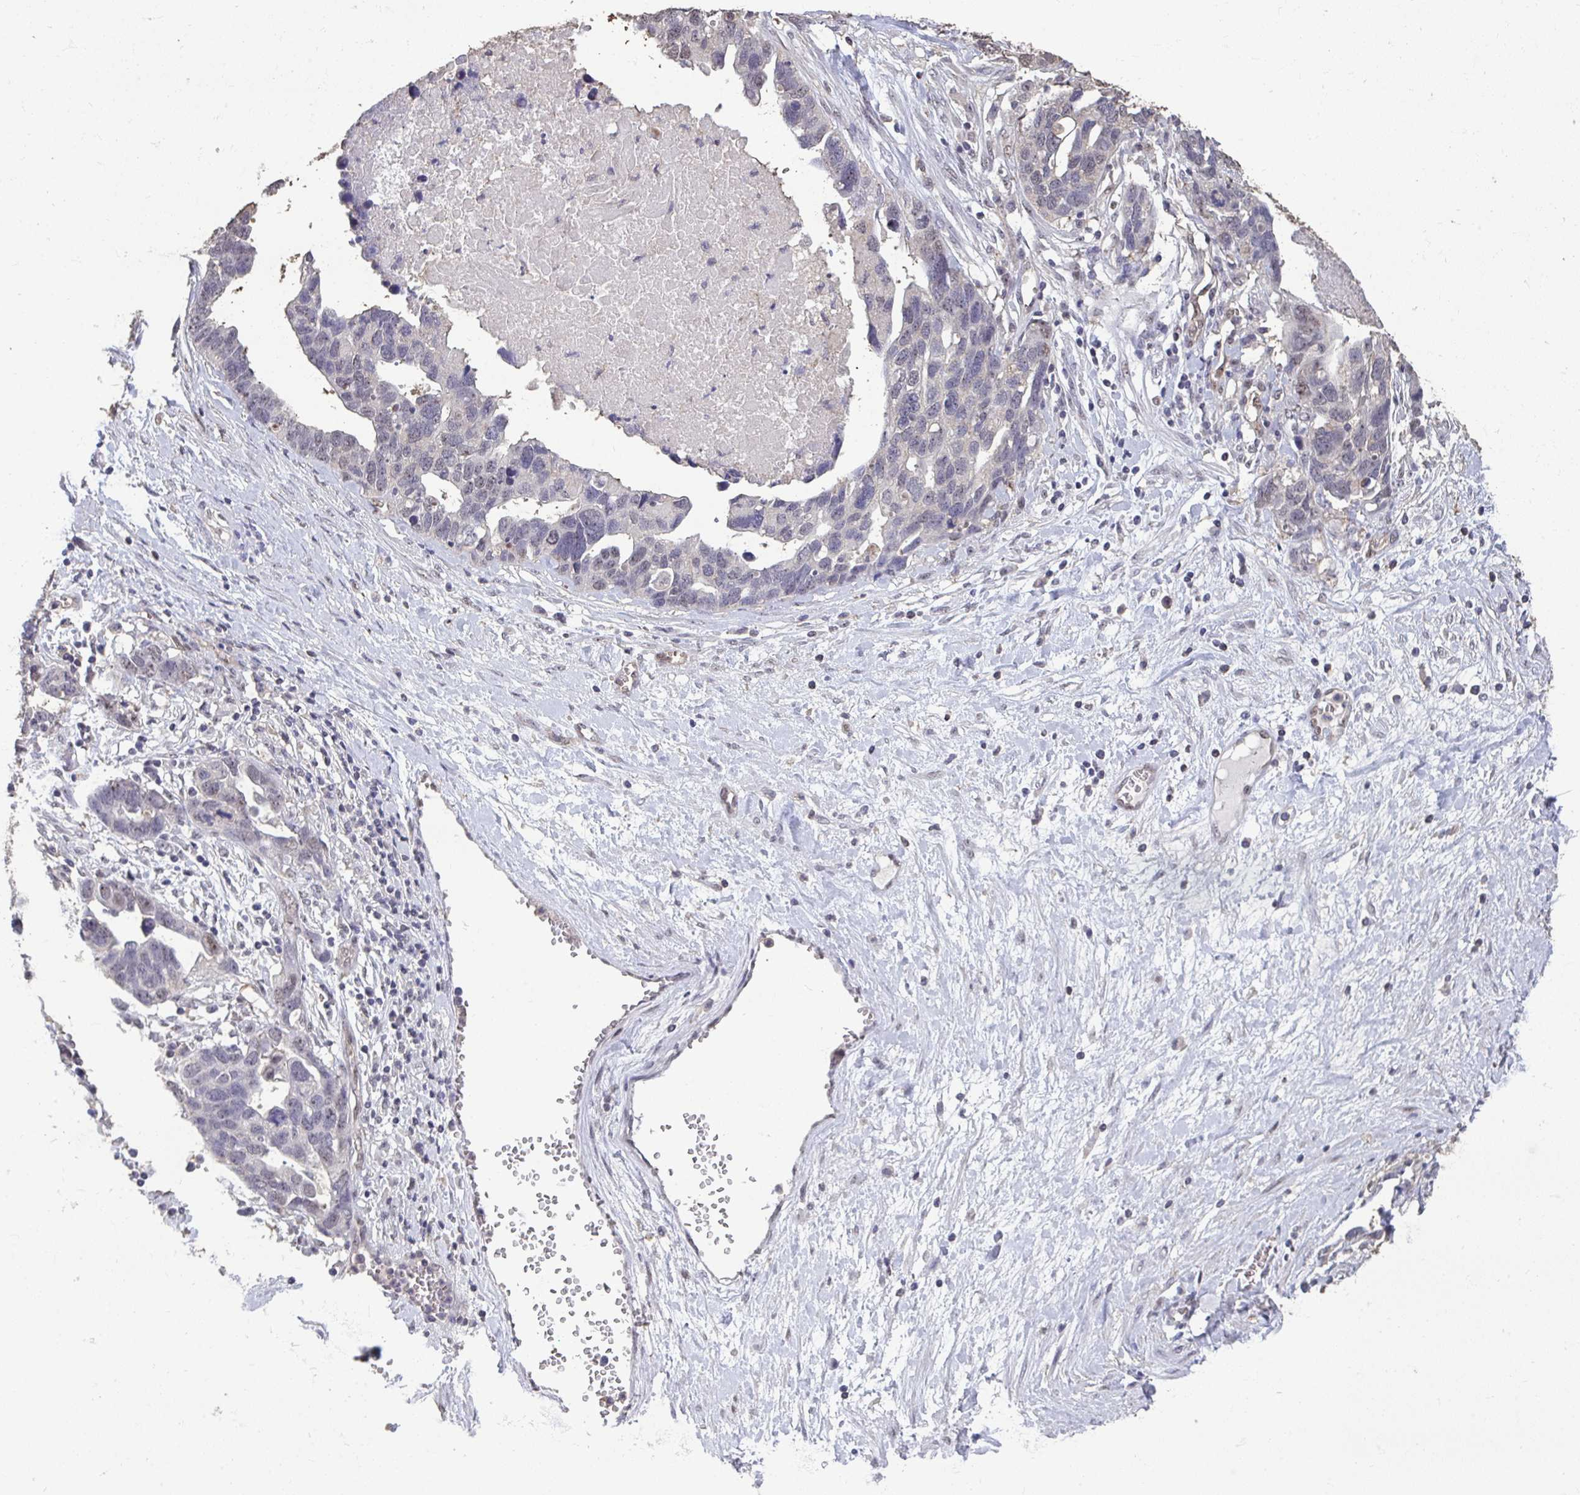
{"staining": {"intensity": "weak", "quantity": "<25%", "location": "nuclear"}, "tissue": "ovarian cancer", "cell_type": "Tumor cells", "image_type": "cancer", "snomed": [{"axis": "morphology", "description": "Cystadenocarcinoma, serous, NOS"}, {"axis": "topography", "description": "Ovary"}], "caption": "IHC histopathology image of neoplastic tissue: ovarian cancer (serous cystadenocarcinoma) stained with DAB demonstrates no significant protein positivity in tumor cells. (Stains: DAB immunohistochemistry with hematoxylin counter stain, Microscopy: brightfield microscopy at high magnification).", "gene": "SENP3", "patient": {"sex": "female", "age": 54}}